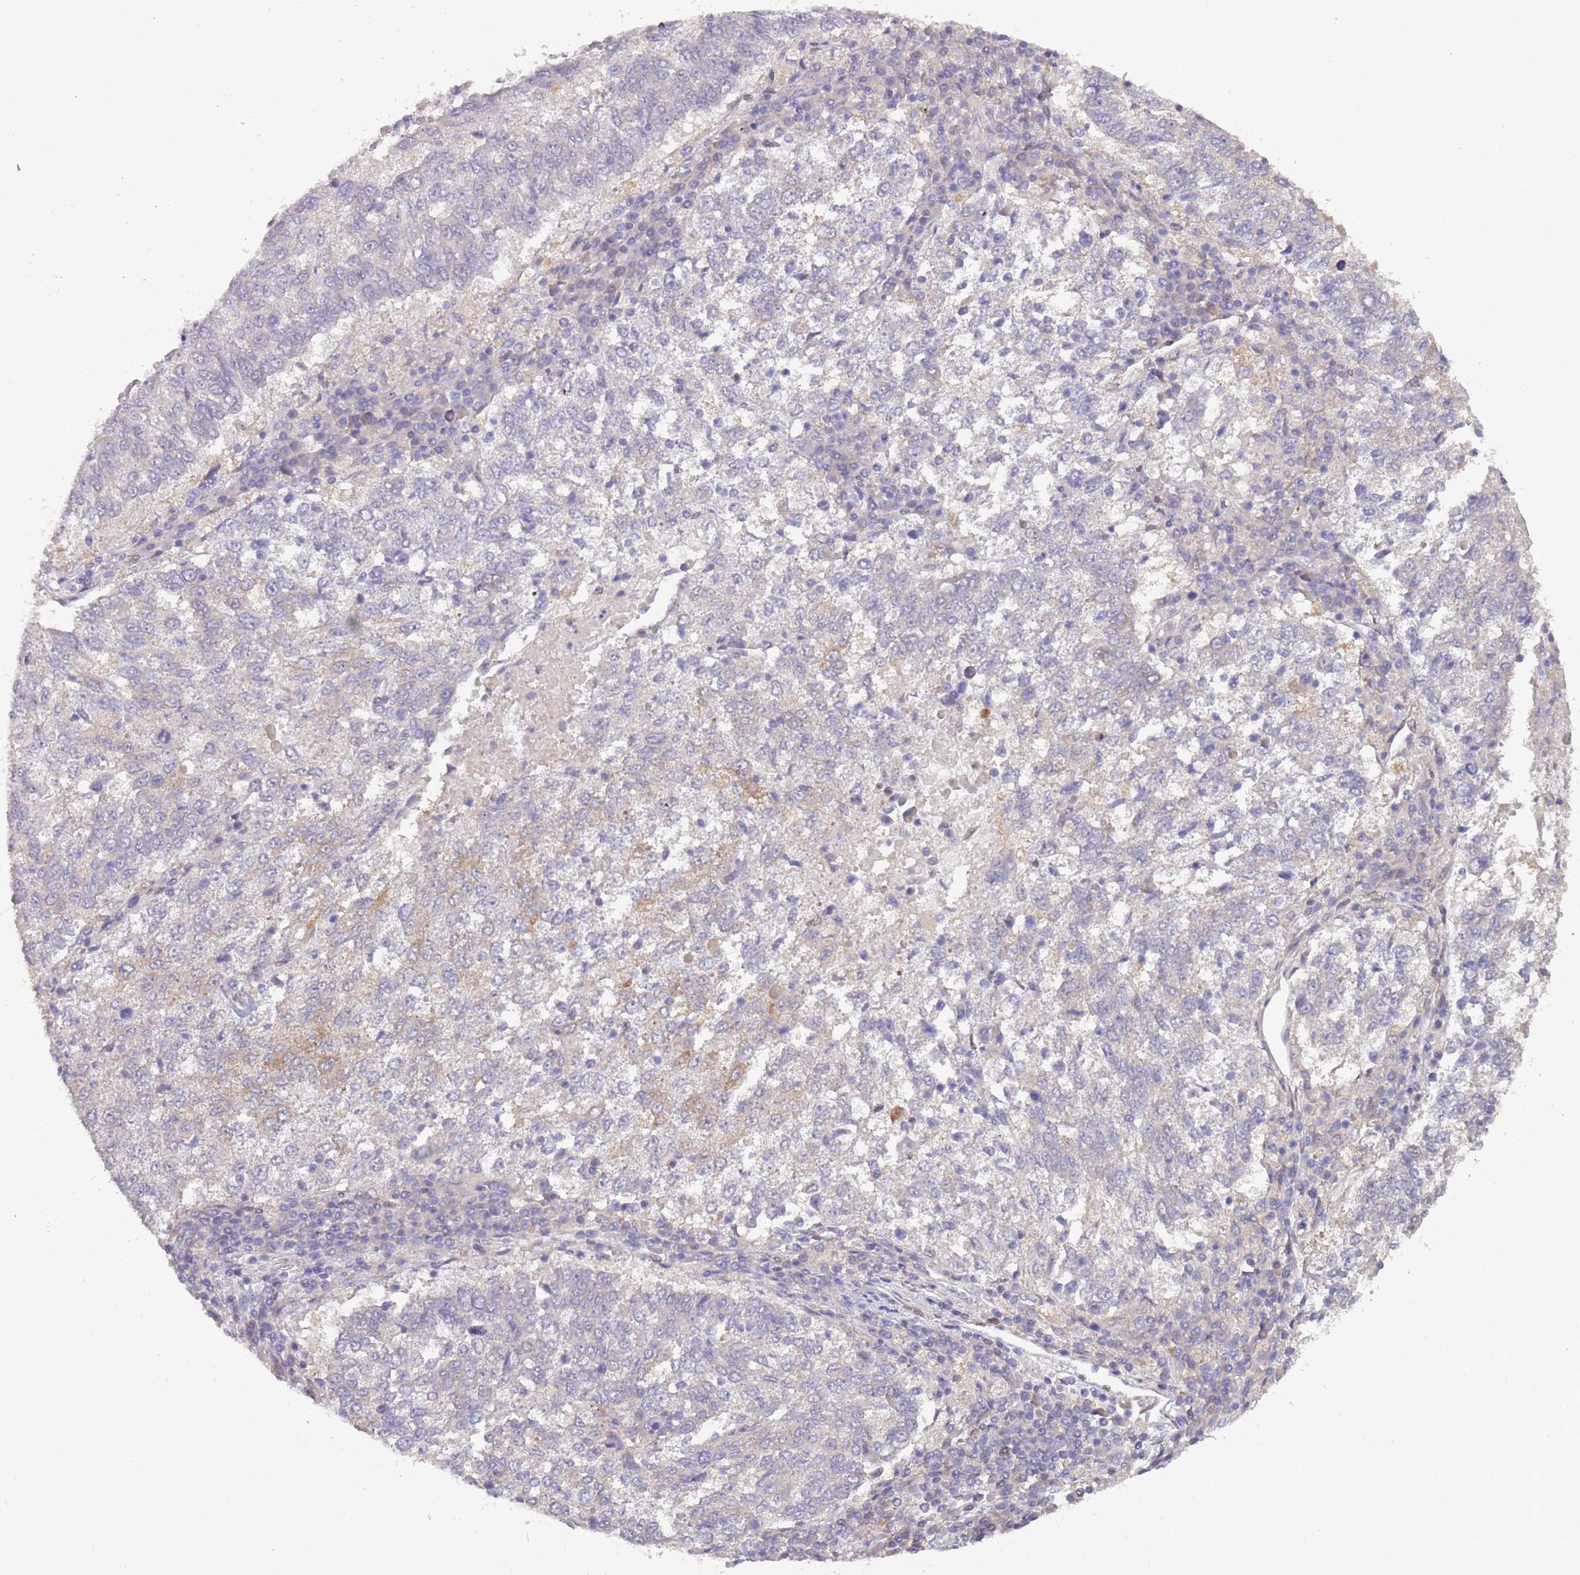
{"staining": {"intensity": "negative", "quantity": "none", "location": "none"}, "tissue": "lung cancer", "cell_type": "Tumor cells", "image_type": "cancer", "snomed": [{"axis": "morphology", "description": "Squamous cell carcinoma, NOS"}, {"axis": "topography", "description": "Lung"}], "caption": "High magnification brightfield microscopy of lung cancer stained with DAB (3,3'-diaminobenzidine) (brown) and counterstained with hematoxylin (blue): tumor cells show no significant positivity.", "gene": "ZNF665", "patient": {"sex": "male", "age": 73}}